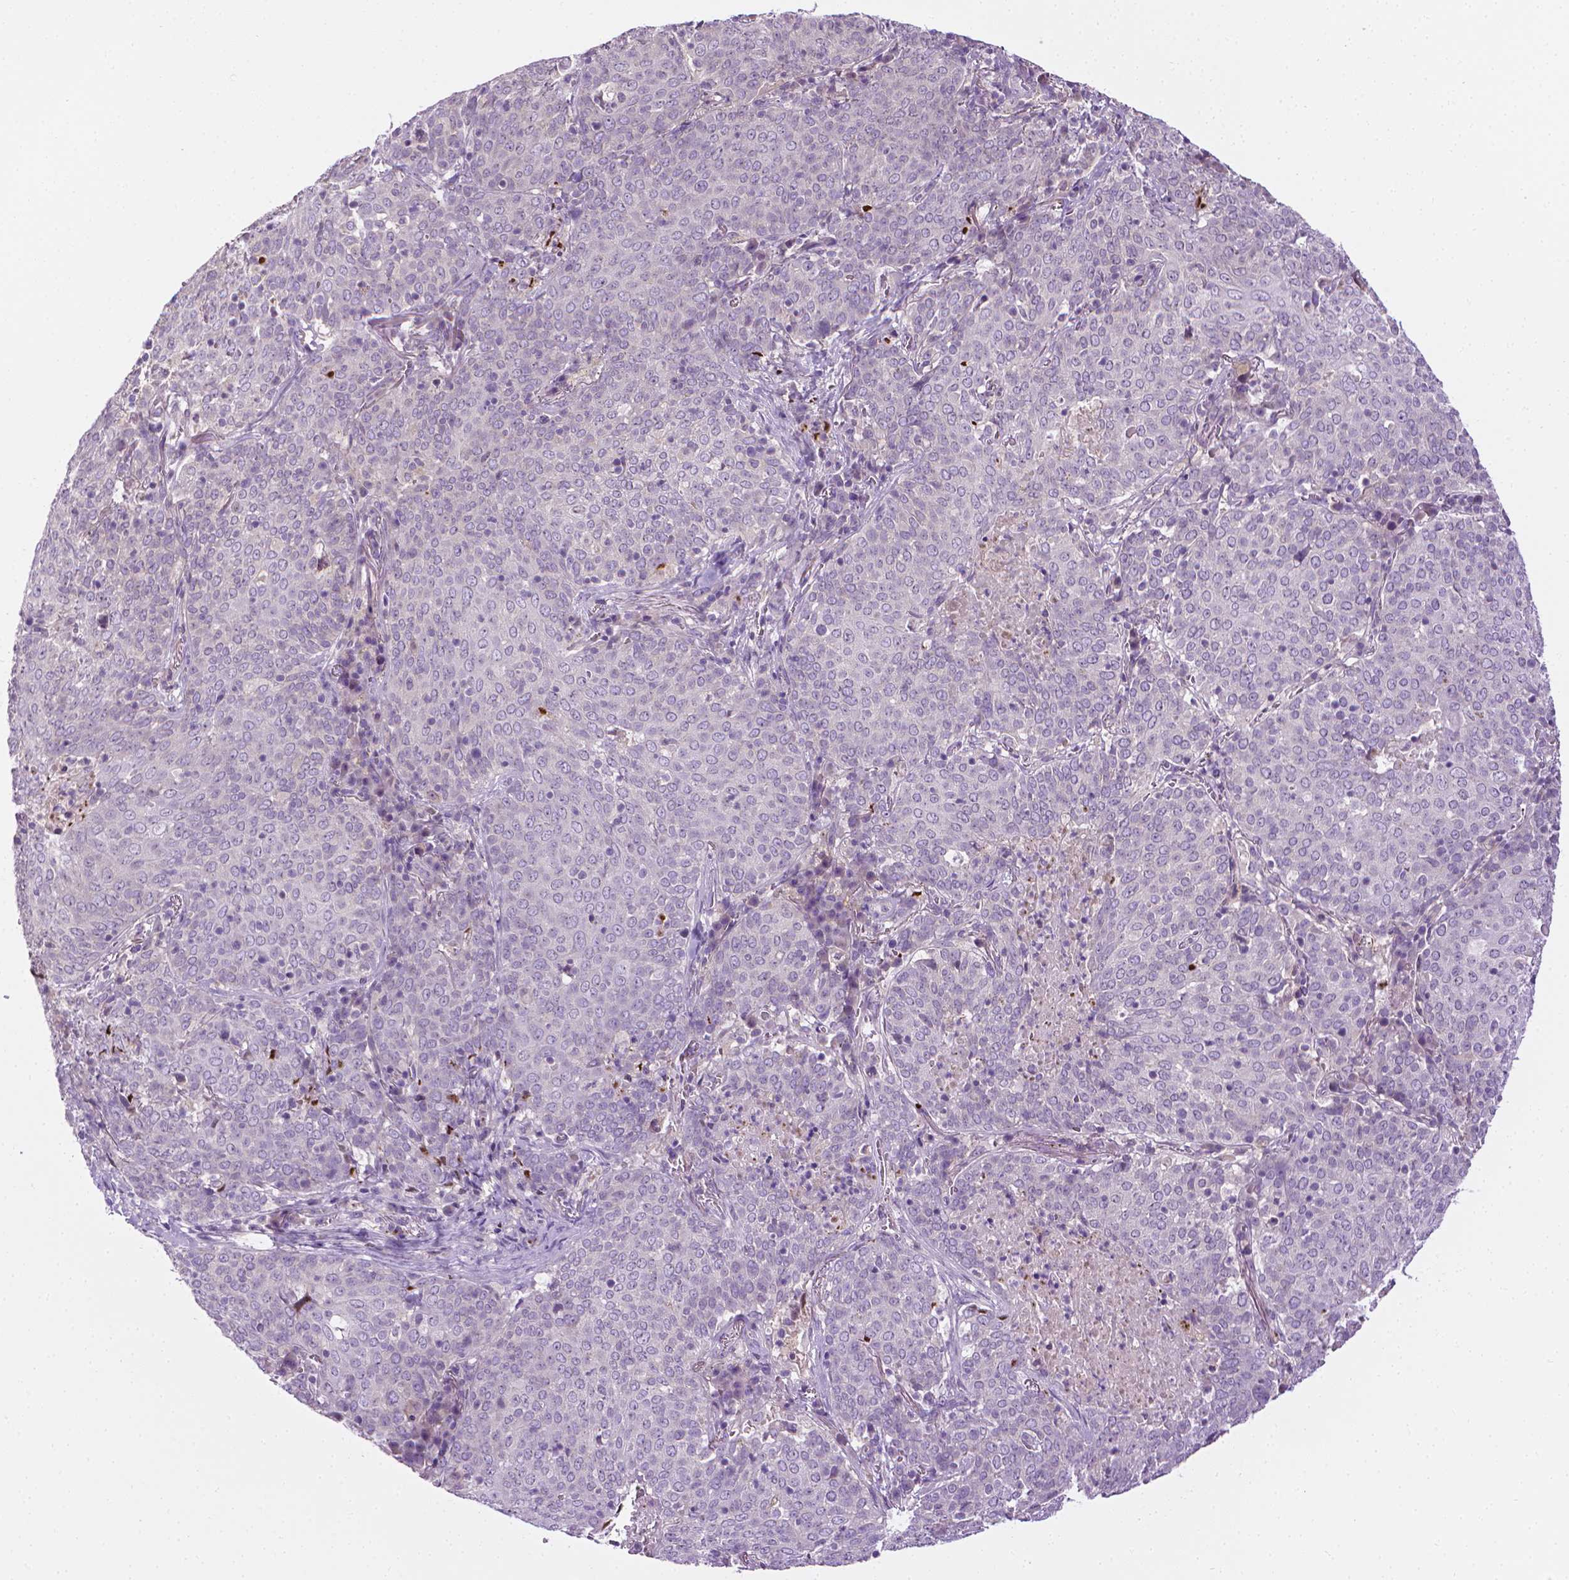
{"staining": {"intensity": "negative", "quantity": "none", "location": "none"}, "tissue": "lung cancer", "cell_type": "Tumor cells", "image_type": "cancer", "snomed": [{"axis": "morphology", "description": "Squamous cell carcinoma, NOS"}, {"axis": "topography", "description": "Lung"}], "caption": "Squamous cell carcinoma (lung) was stained to show a protein in brown. There is no significant expression in tumor cells.", "gene": "MCOLN3", "patient": {"sex": "male", "age": 82}}